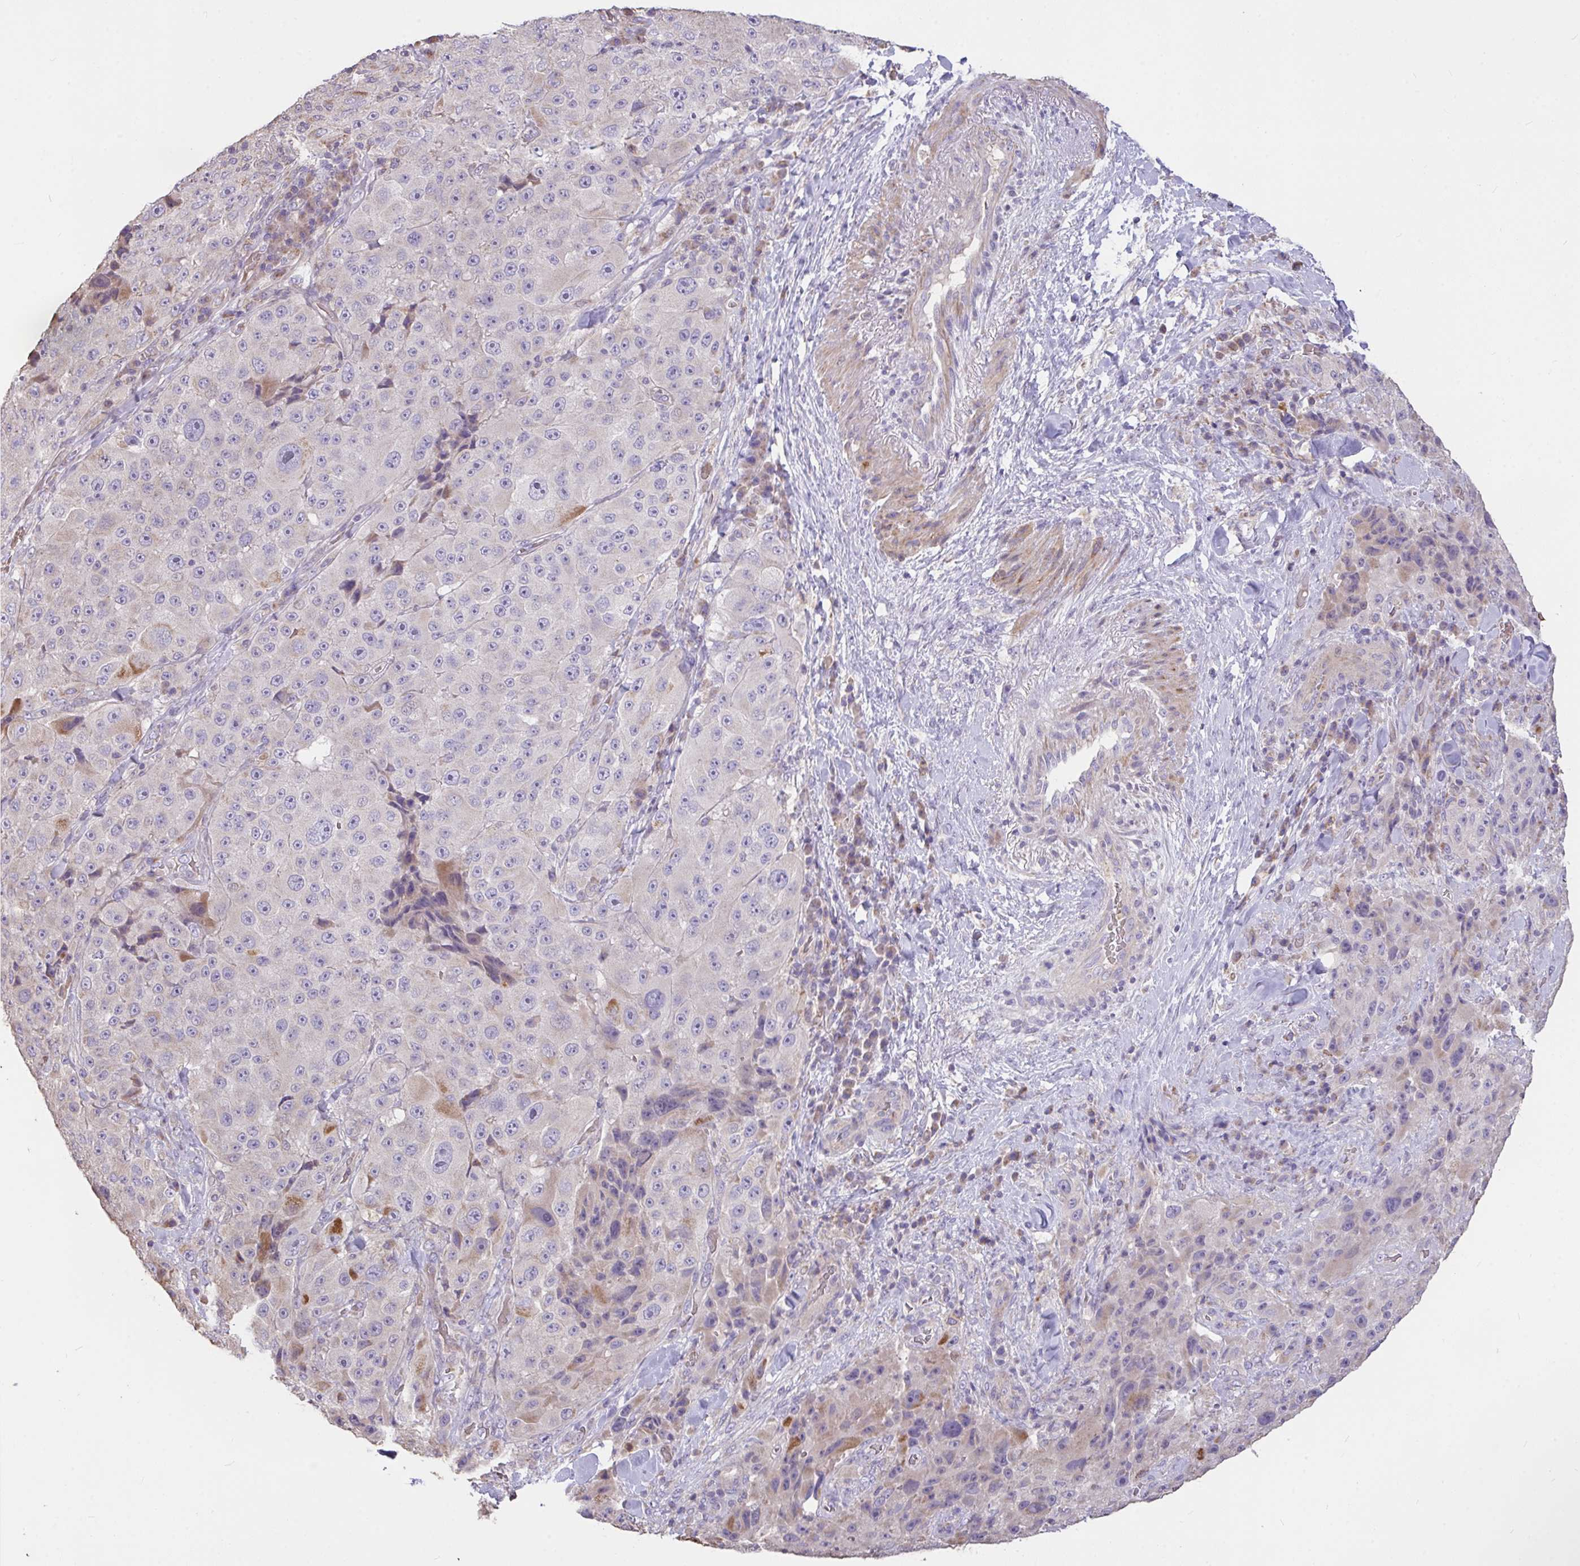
{"staining": {"intensity": "weak", "quantity": "25%-75%", "location": "cytoplasmic/membranous"}, "tissue": "melanoma", "cell_type": "Tumor cells", "image_type": "cancer", "snomed": [{"axis": "morphology", "description": "Malignant melanoma, Metastatic site"}, {"axis": "topography", "description": "Lymph node"}], "caption": "Human melanoma stained with a protein marker shows weak staining in tumor cells.", "gene": "FCER1A", "patient": {"sex": "male", "age": 62}}